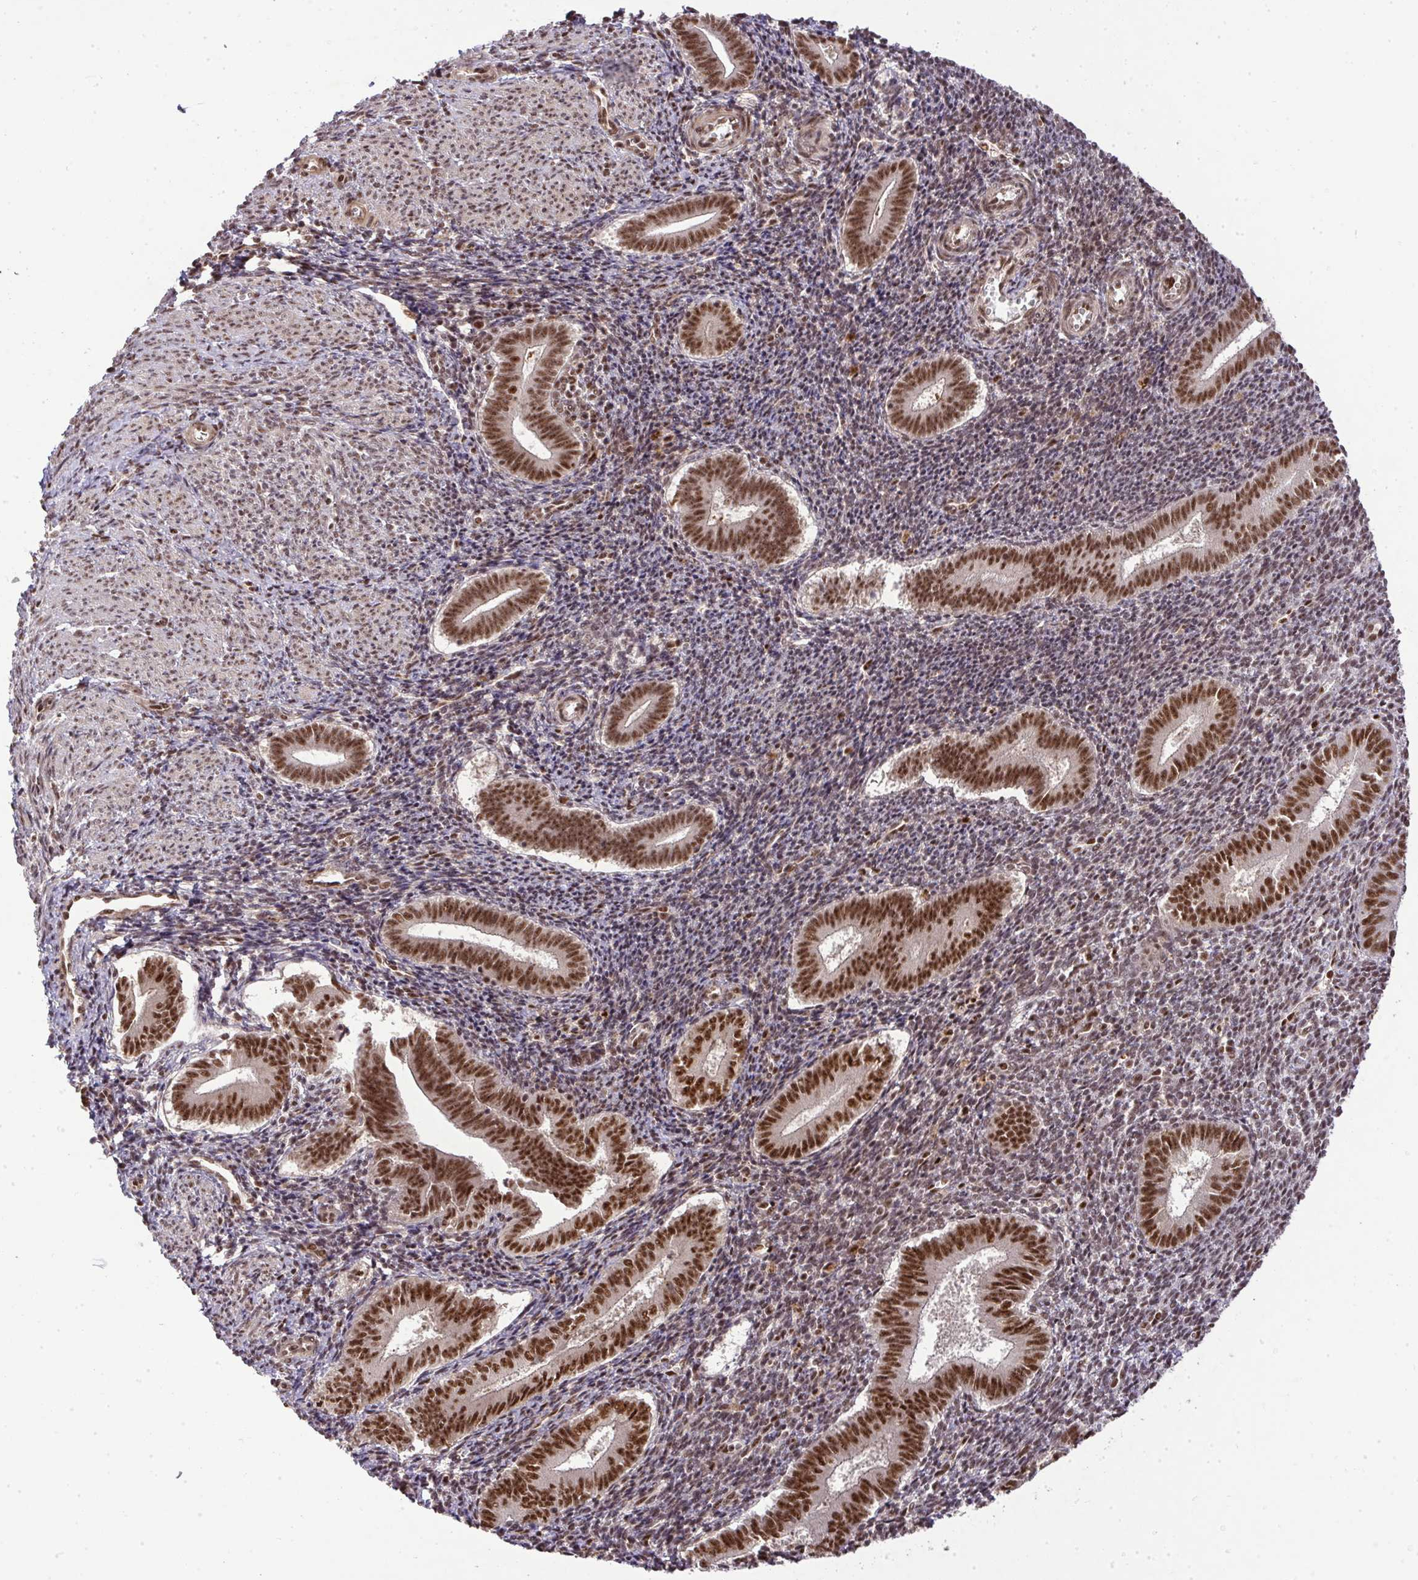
{"staining": {"intensity": "weak", "quantity": "25%-75%", "location": "nuclear"}, "tissue": "endometrium", "cell_type": "Cells in endometrial stroma", "image_type": "normal", "snomed": [{"axis": "morphology", "description": "Normal tissue, NOS"}, {"axis": "topography", "description": "Endometrium"}], "caption": "Protein staining displays weak nuclear expression in approximately 25%-75% of cells in endometrial stroma in unremarkable endometrium.", "gene": "U2AF1L4", "patient": {"sex": "female", "age": 25}}